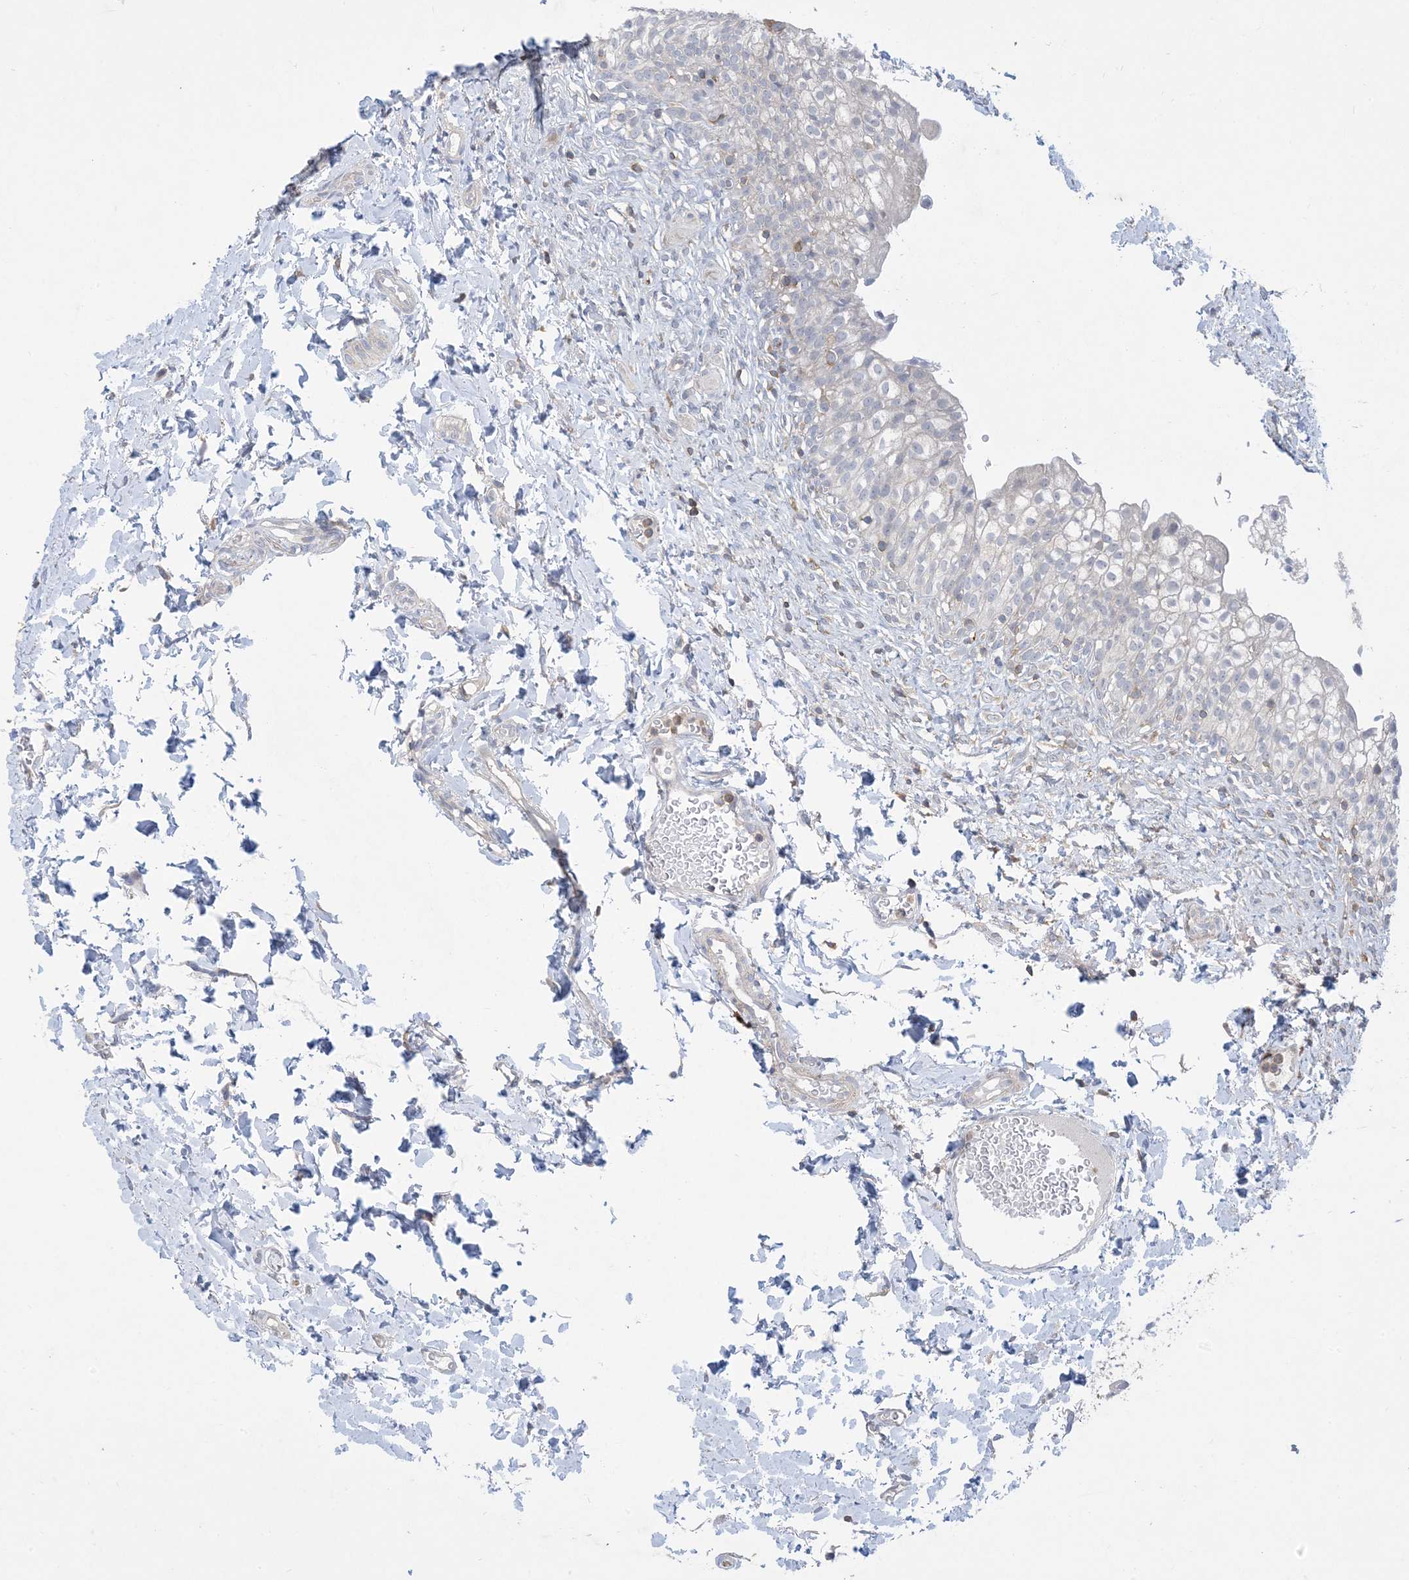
{"staining": {"intensity": "negative", "quantity": "none", "location": "none"}, "tissue": "urinary bladder", "cell_type": "Urothelial cells", "image_type": "normal", "snomed": [{"axis": "morphology", "description": "Normal tissue, NOS"}, {"axis": "topography", "description": "Urinary bladder"}], "caption": "IHC of normal urinary bladder demonstrates no positivity in urothelial cells.", "gene": "AOC1", "patient": {"sex": "male", "age": 55}}